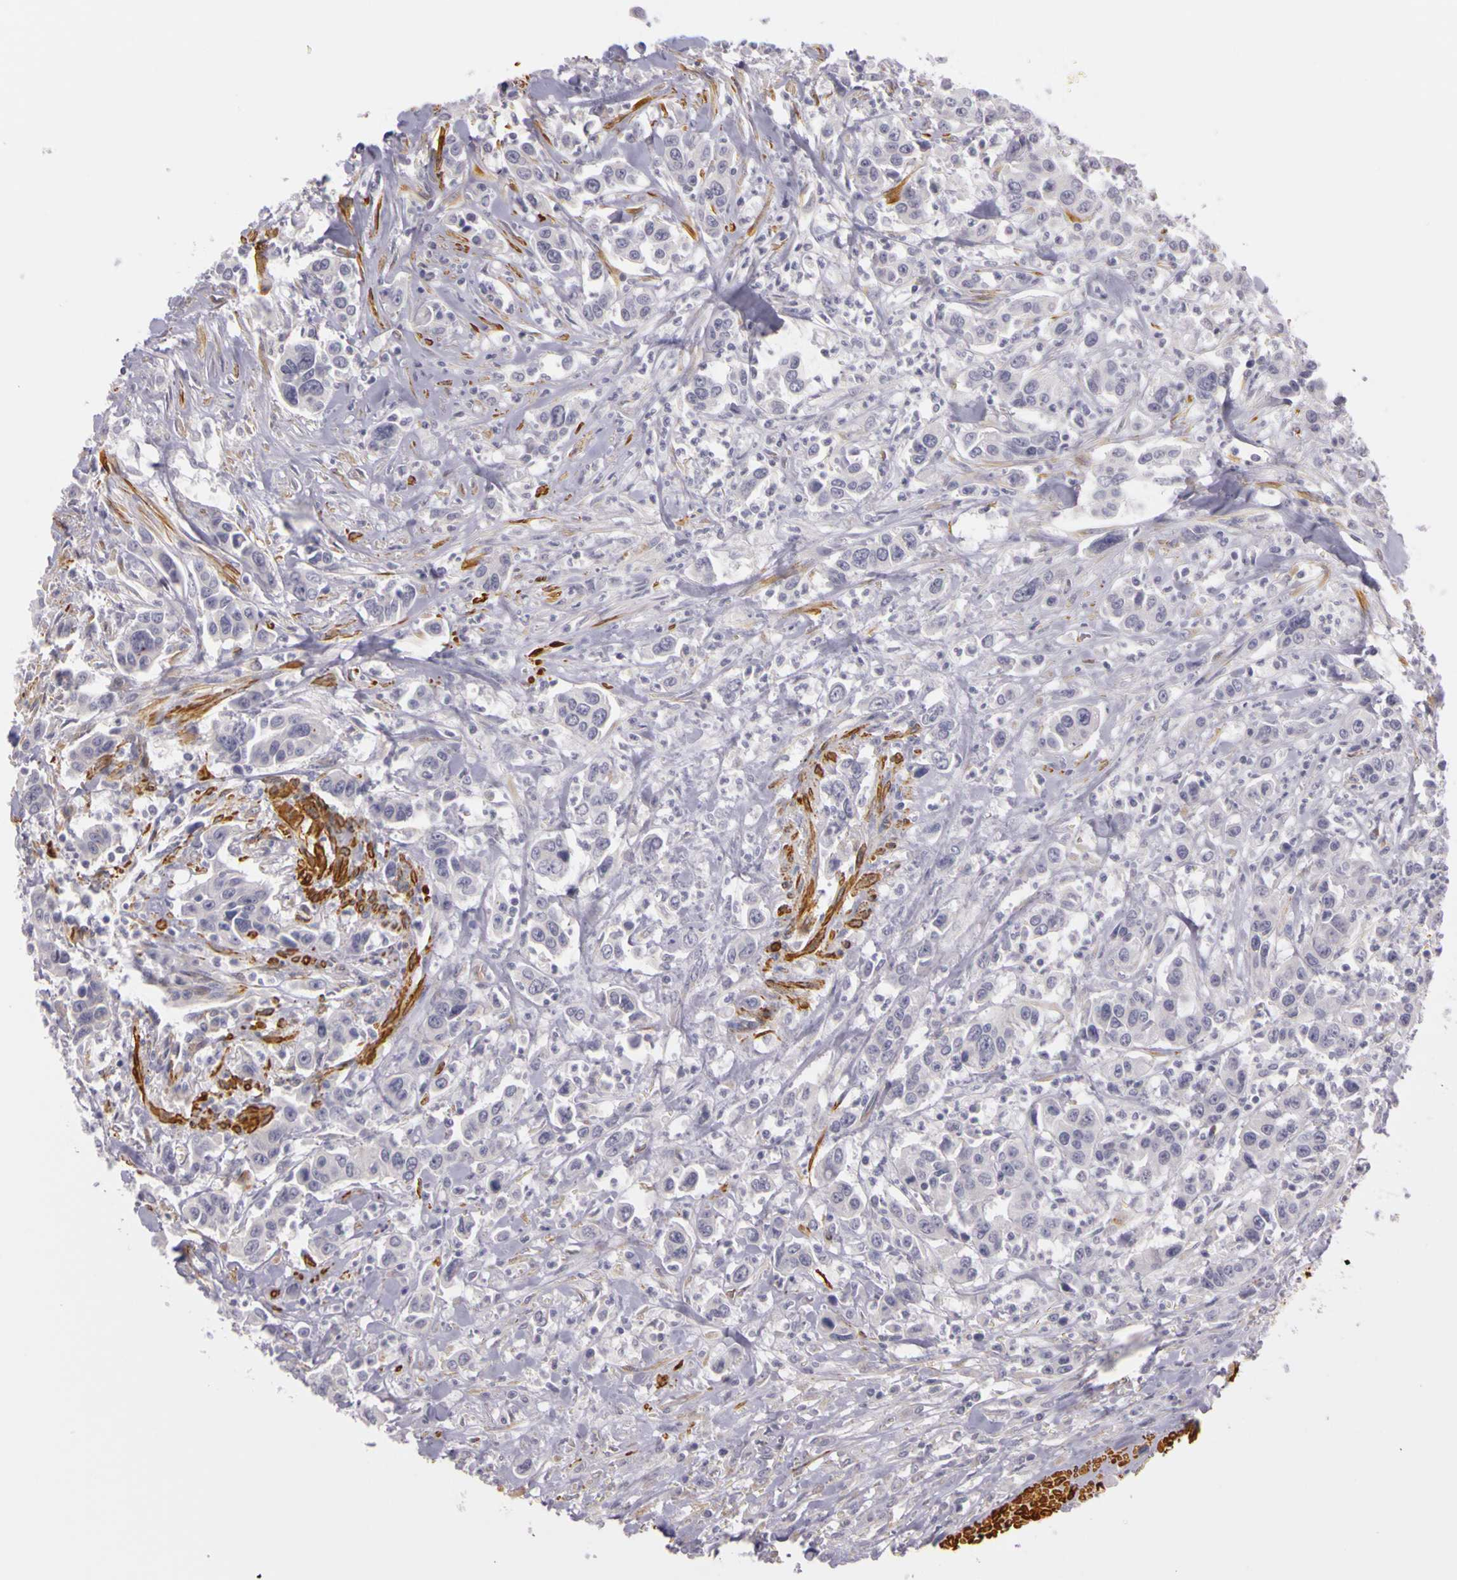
{"staining": {"intensity": "negative", "quantity": "none", "location": "none"}, "tissue": "urothelial cancer", "cell_type": "Tumor cells", "image_type": "cancer", "snomed": [{"axis": "morphology", "description": "Urothelial carcinoma, High grade"}, {"axis": "topography", "description": "Urinary bladder"}], "caption": "Micrograph shows no protein expression in tumor cells of urothelial carcinoma (high-grade) tissue. (DAB (3,3'-diaminobenzidine) immunohistochemistry visualized using brightfield microscopy, high magnification).", "gene": "CNTN2", "patient": {"sex": "male", "age": 86}}